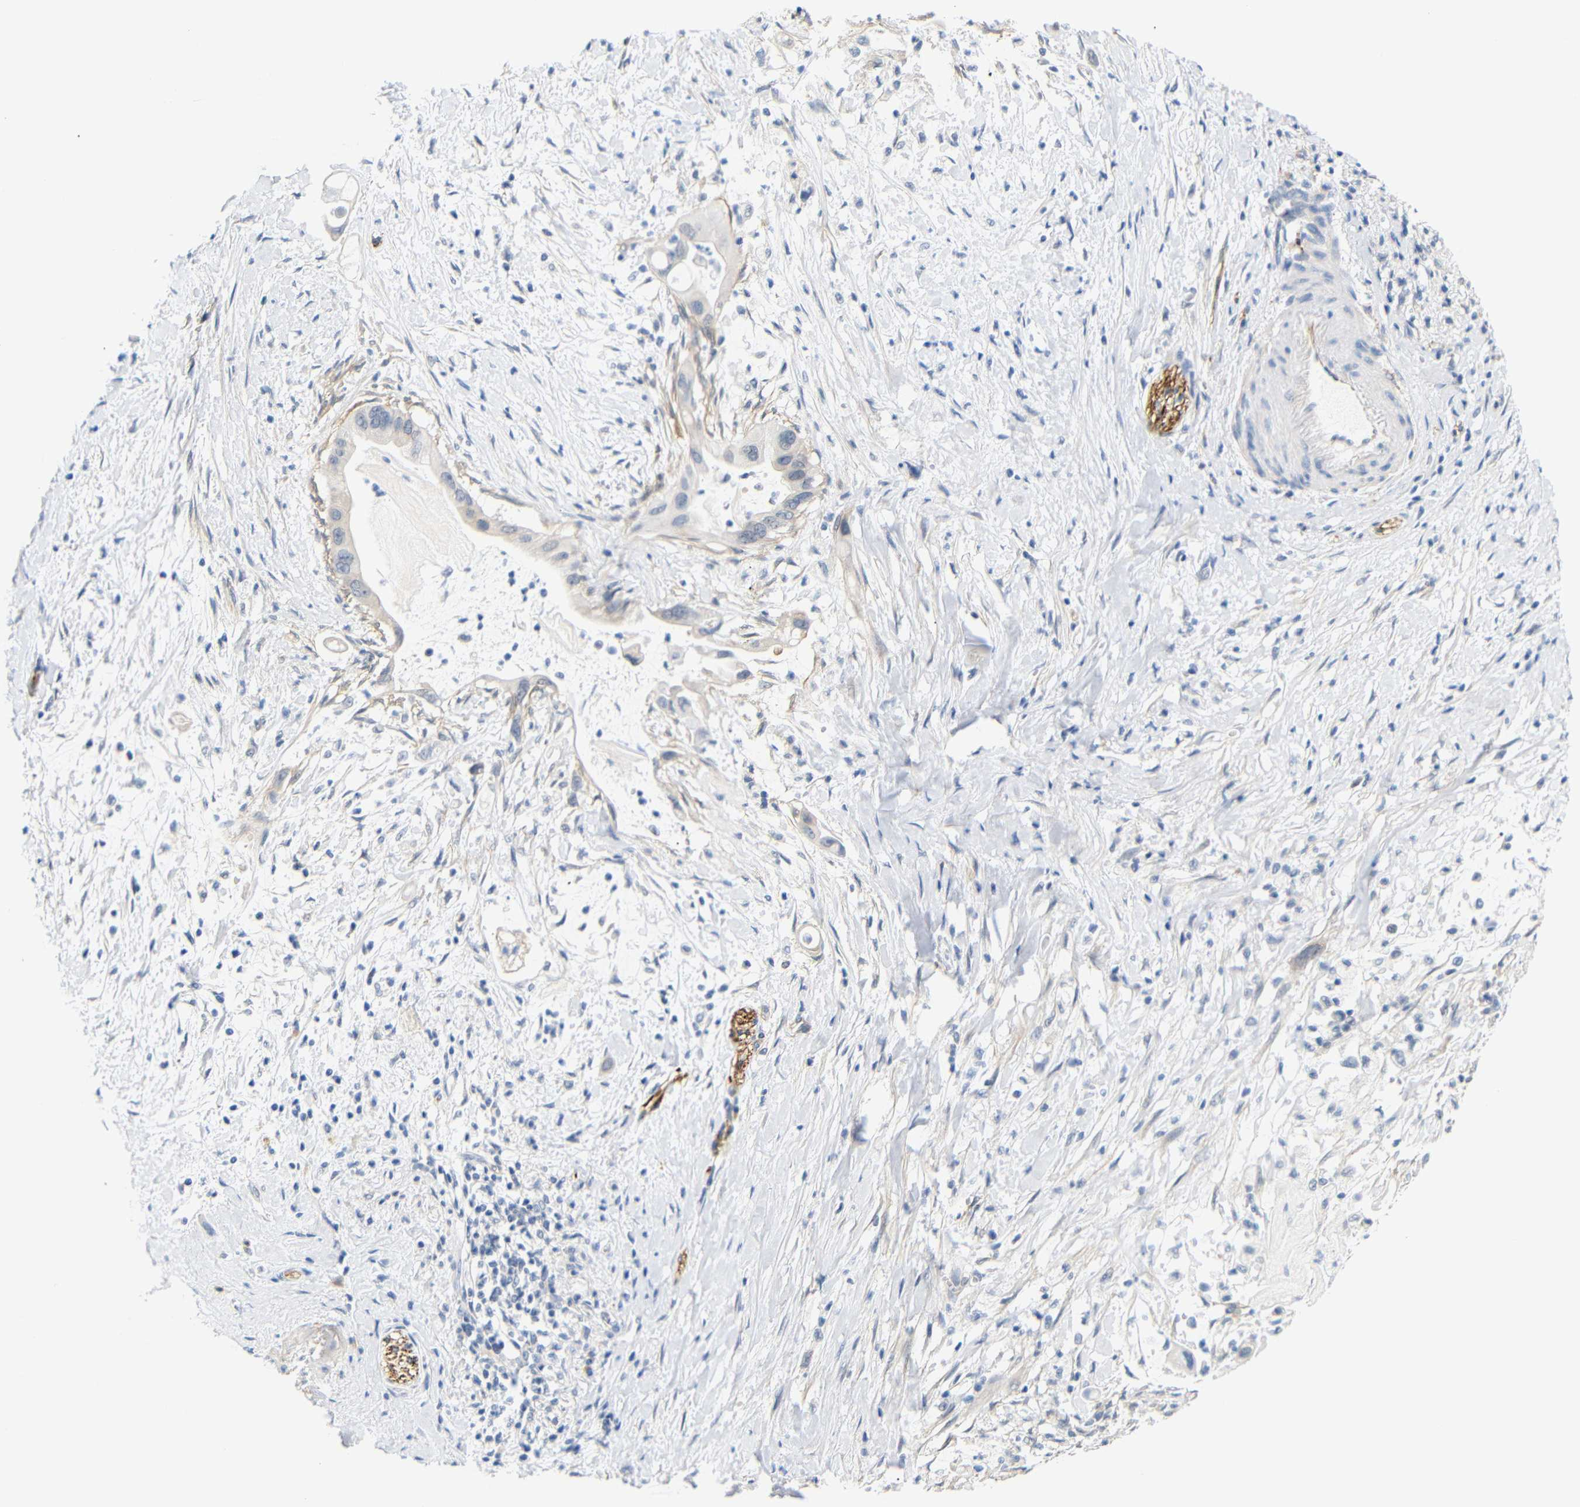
{"staining": {"intensity": "negative", "quantity": "none", "location": "none"}, "tissue": "pancreatic cancer", "cell_type": "Tumor cells", "image_type": "cancer", "snomed": [{"axis": "morphology", "description": "Adenocarcinoma, NOS"}, {"axis": "topography", "description": "Pancreas"}], "caption": "IHC of pancreatic adenocarcinoma demonstrates no staining in tumor cells.", "gene": "STMN3", "patient": {"sex": "male", "age": 55}}